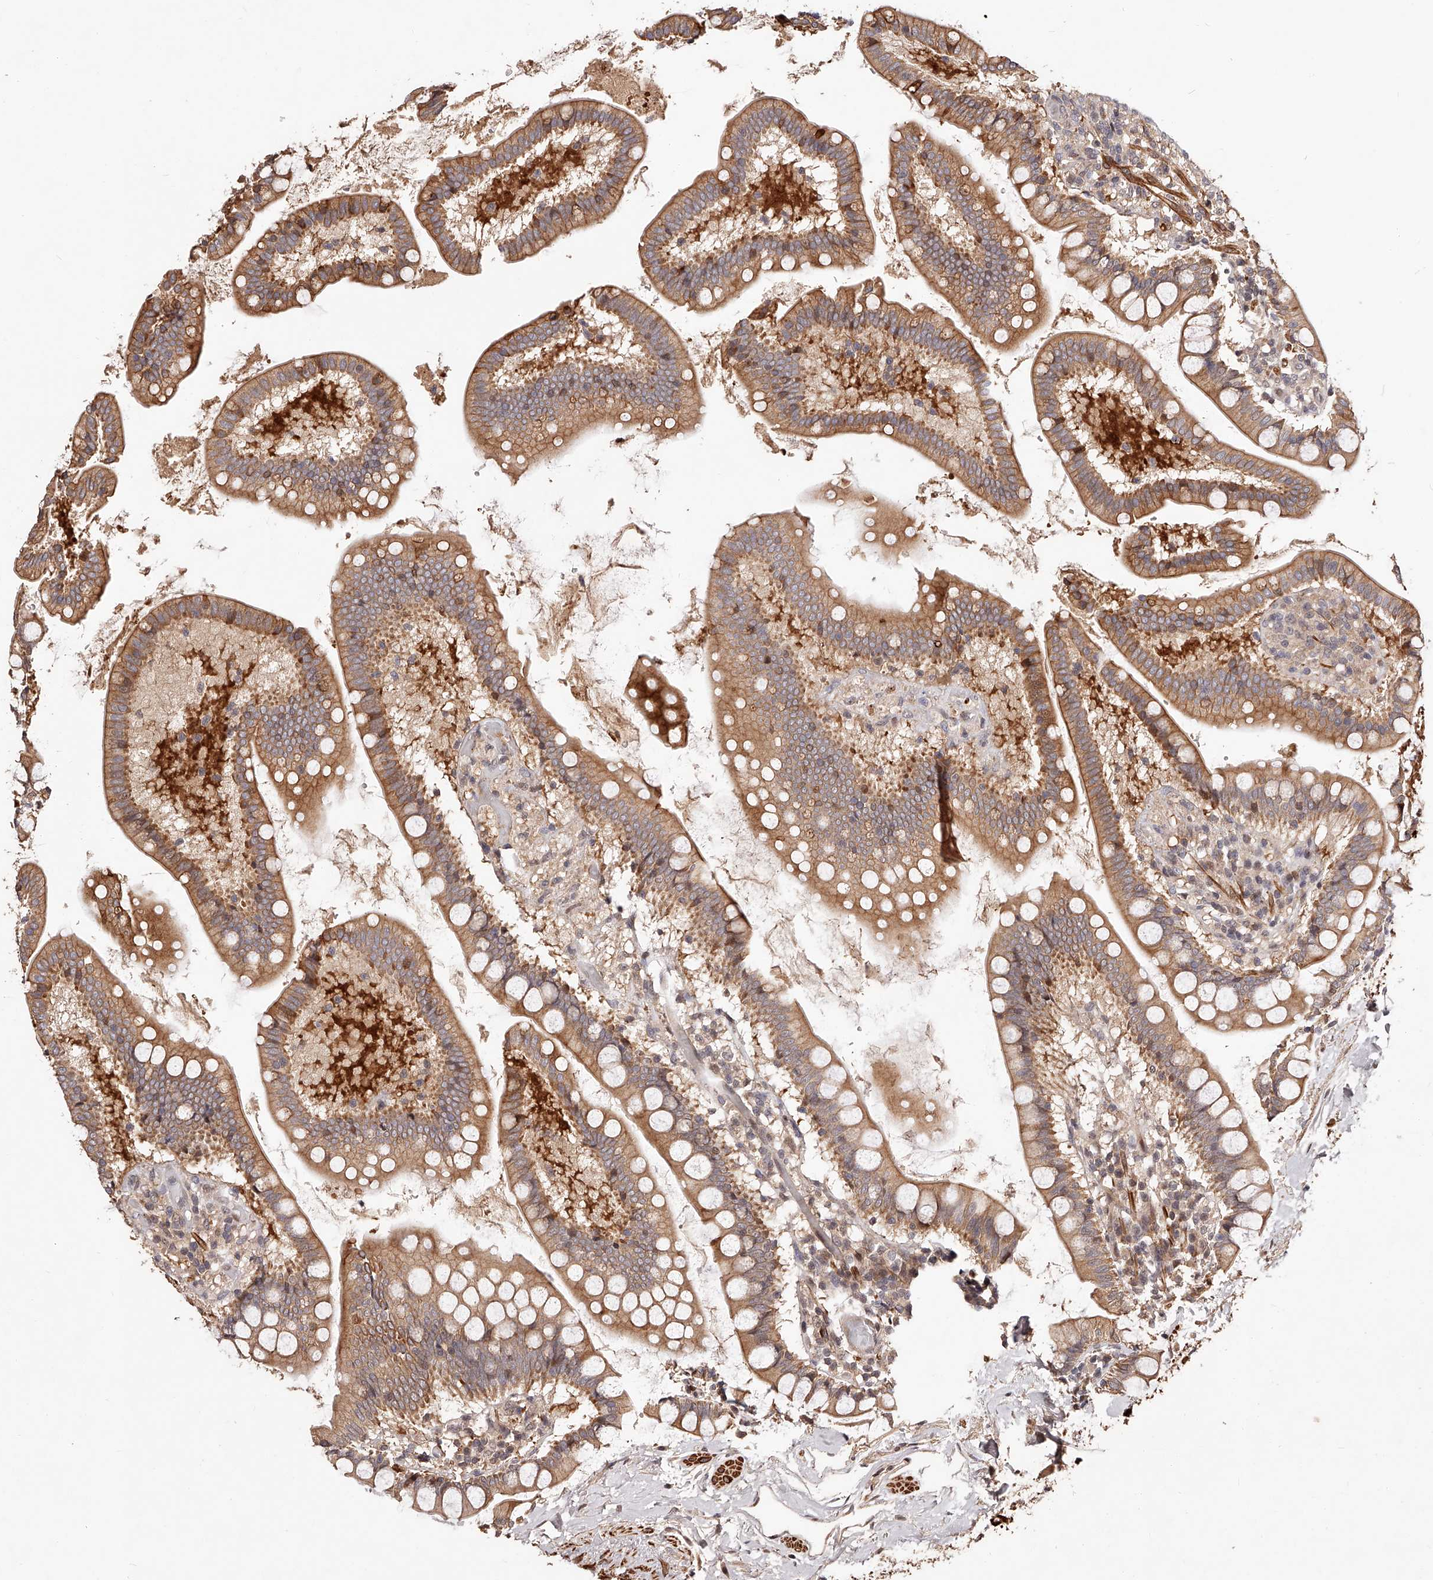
{"staining": {"intensity": "moderate", "quantity": ">75%", "location": "cytoplasmic/membranous"}, "tissue": "small intestine", "cell_type": "Glandular cells", "image_type": "normal", "snomed": [{"axis": "morphology", "description": "Normal tissue, NOS"}, {"axis": "topography", "description": "Small intestine"}], "caption": "IHC photomicrograph of unremarkable small intestine: human small intestine stained using immunohistochemistry (IHC) exhibits medium levels of moderate protein expression localized specifically in the cytoplasmic/membranous of glandular cells, appearing as a cytoplasmic/membranous brown color.", "gene": "CUL7", "patient": {"sex": "female", "age": 84}}